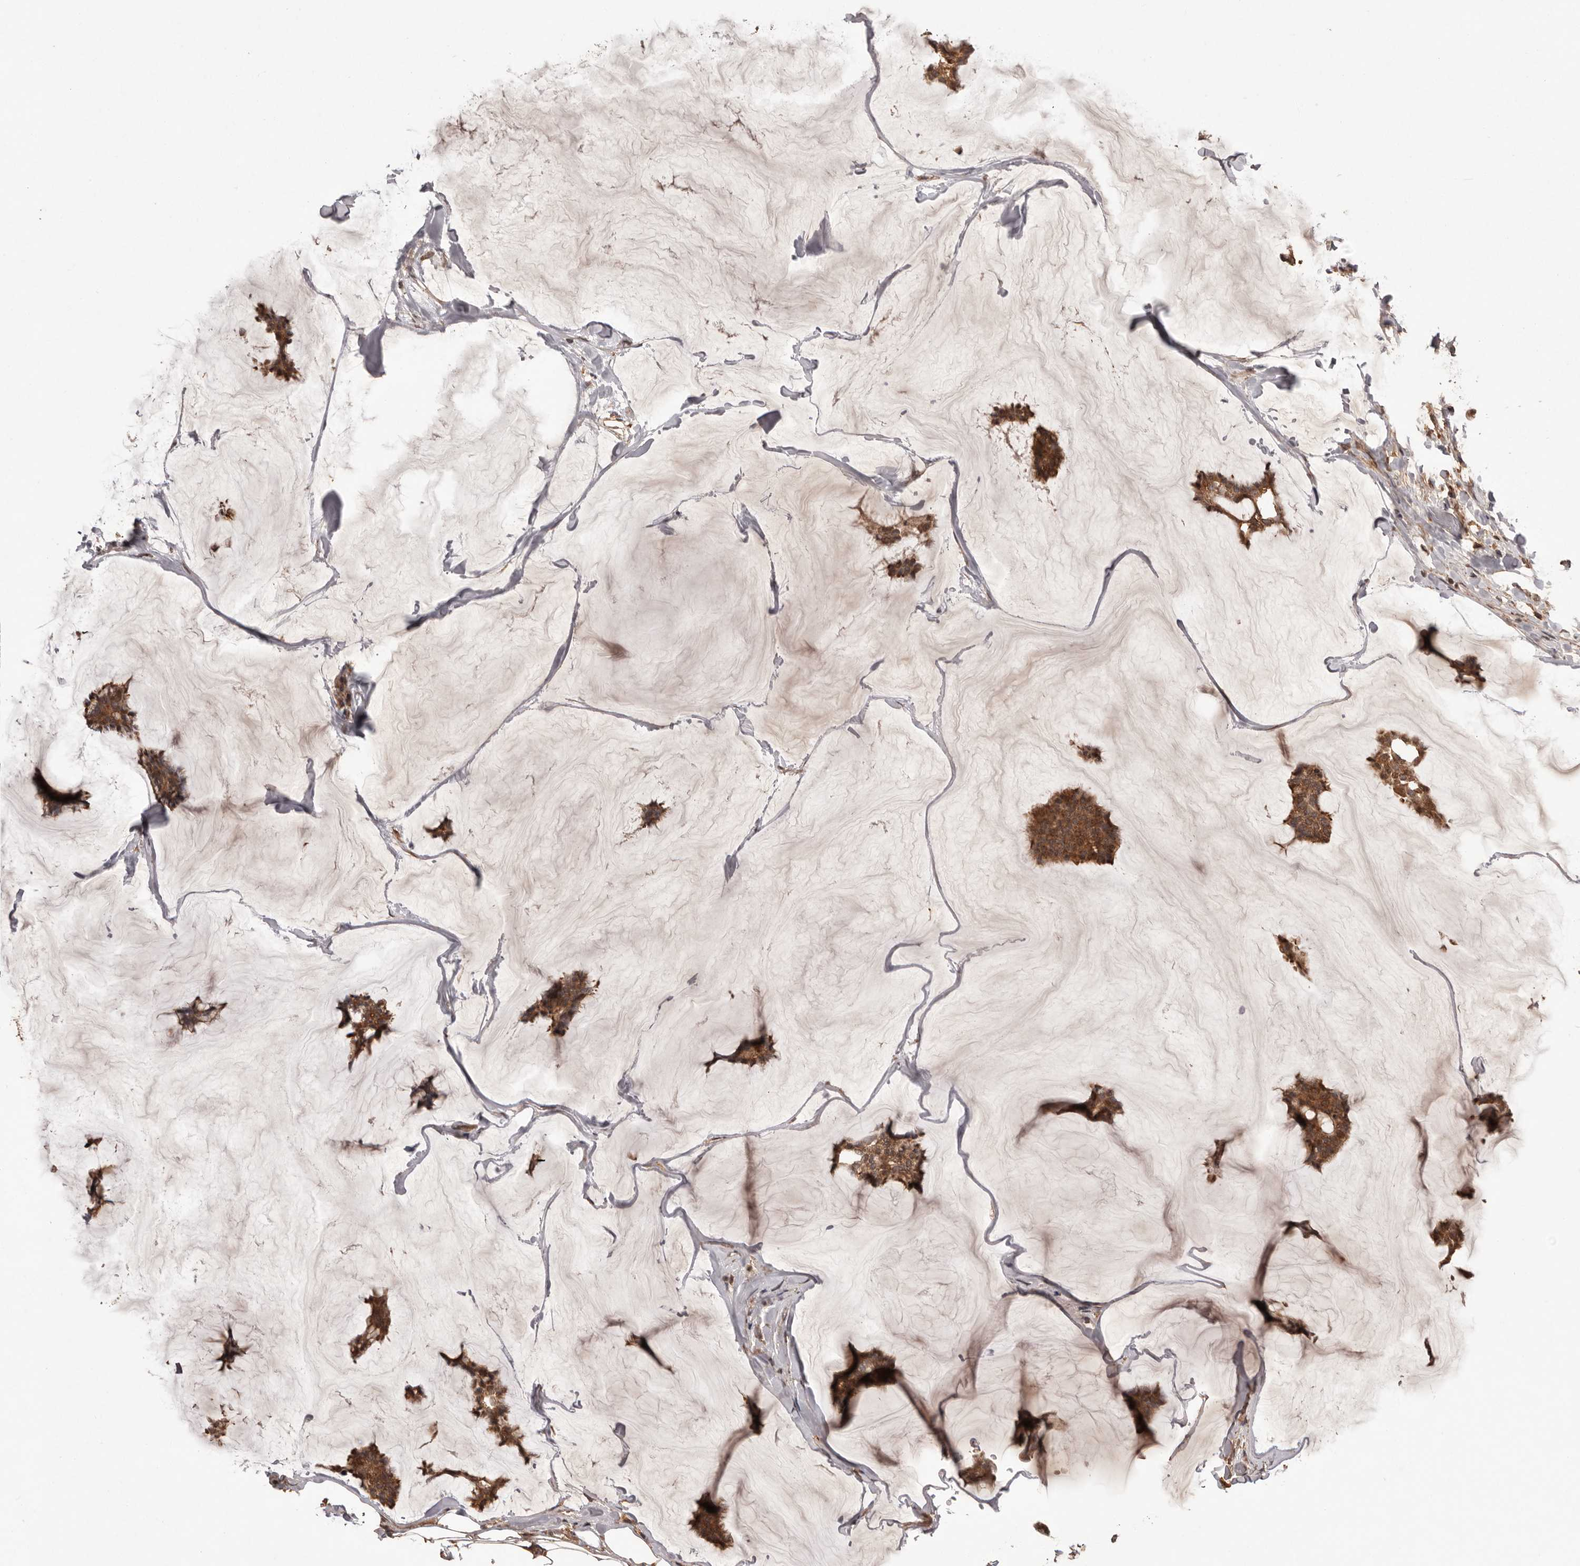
{"staining": {"intensity": "strong", "quantity": ">75%", "location": "cytoplasmic/membranous"}, "tissue": "breast cancer", "cell_type": "Tumor cells", "image_type": "cancer", "snomed": [{"axis": "morphology", "description": "Duct carcinoma"}, {"axis": "topography", "description": "Breast"}], "caption": "Protein expression analysis of human breast cancer reveals strong cytoplasmic/membranous expression in about >75% of tumor cells.", "gene": "SLC22A3", "patient": {"sex": "female", "age": 93}}